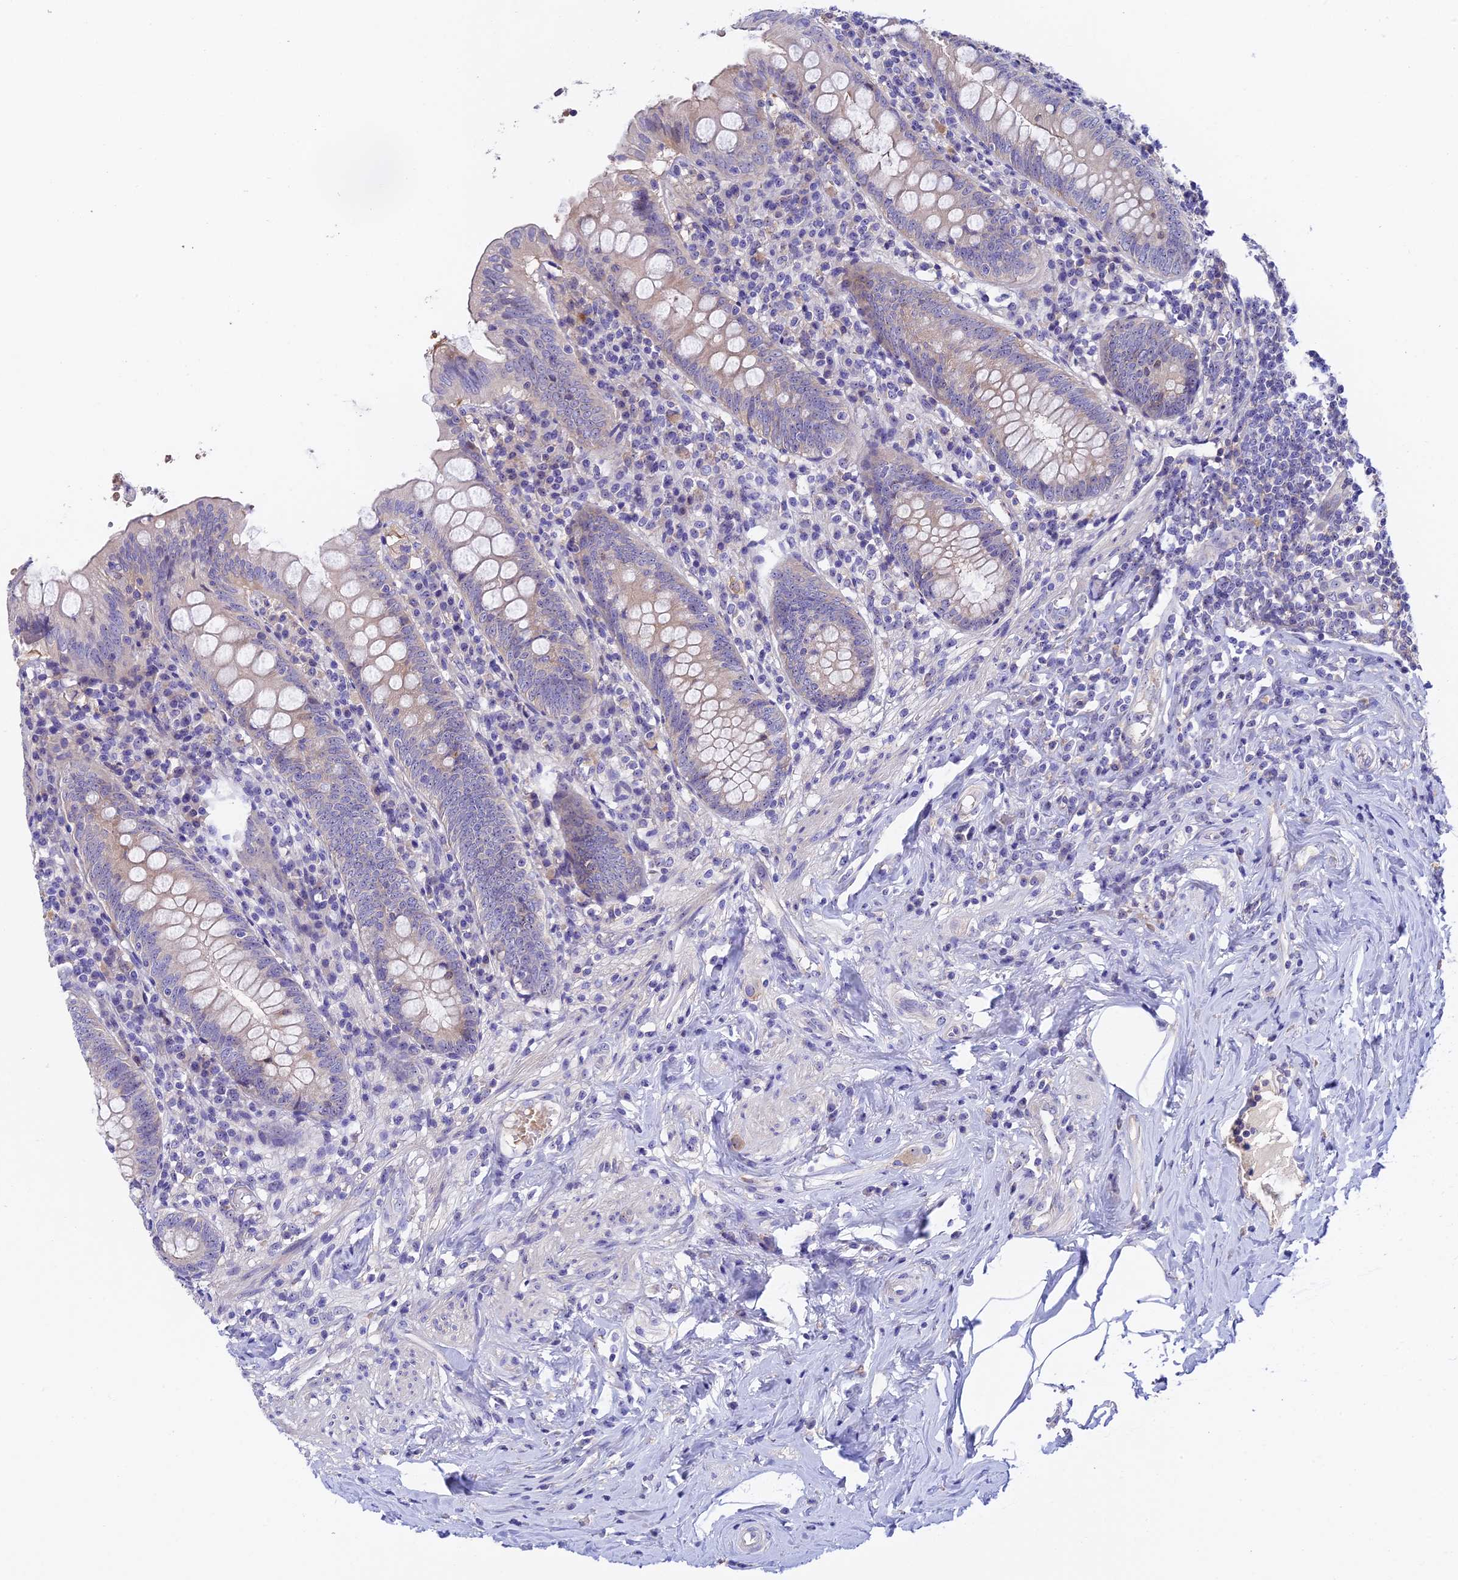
{"staining": {"intensity": "weak", "quantity": "<25%", "location": "cytoplasmic/membranous"}, "tissue": "appendix", "cell_type": "Glandular cells", "image_type": "normal", "snomed": [{"axis": "morphology", "description": "Normal tissue, NOS"}, {"axis": "topography", "description": "Appendix"}], "caption": "IHC micrograph of benign appendix stained for a protein (brown), which shows no expression in glandular cells. (Immunohistochemistry, brightfield microscopy, high magnification).", "gene": "DUSP29", "patient": {"sex": "female", "age": 54}}